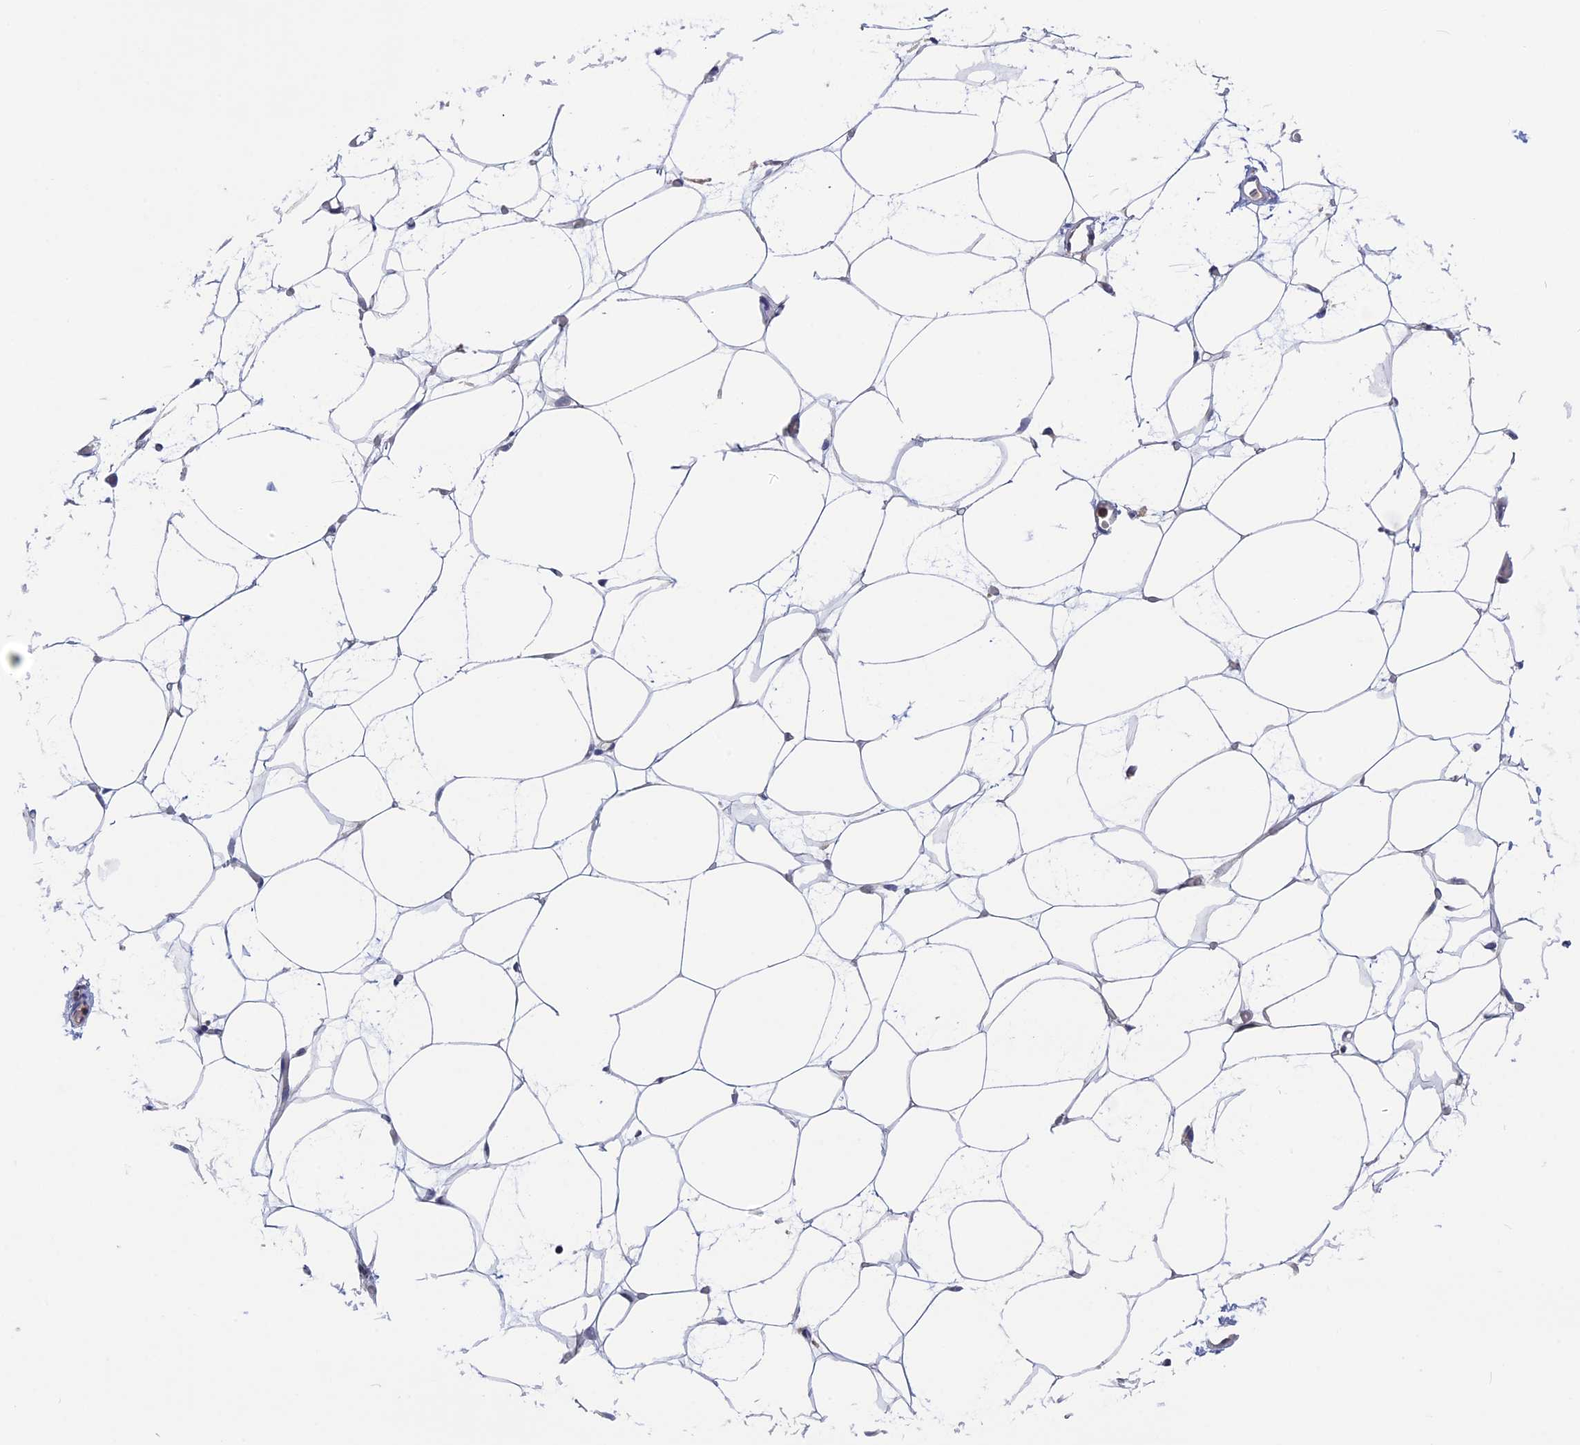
{"staining": {"intensity": "negative", "quantity": "none", "location": "none"}, "tissue": "adipose tissue", "cell_type": "Adipocytes", "image_type": "normal", "snomed": [{"axis": "morphology", "description": "Normal tissue, NOS"}, {"axis": "topography", "description": "Breast"}], "caption": "Adipocytes show no significant protein expression in normal adipose tissue. Brightfield microscopy of immunohistochemistry (IHC) stained with DAB (3,3'-diaminobenzidine) (brown) and hematoxylin (blue), captured at high magnification.", "gene": "WDR83", "patient": {"sex": "female", "age": 23}}